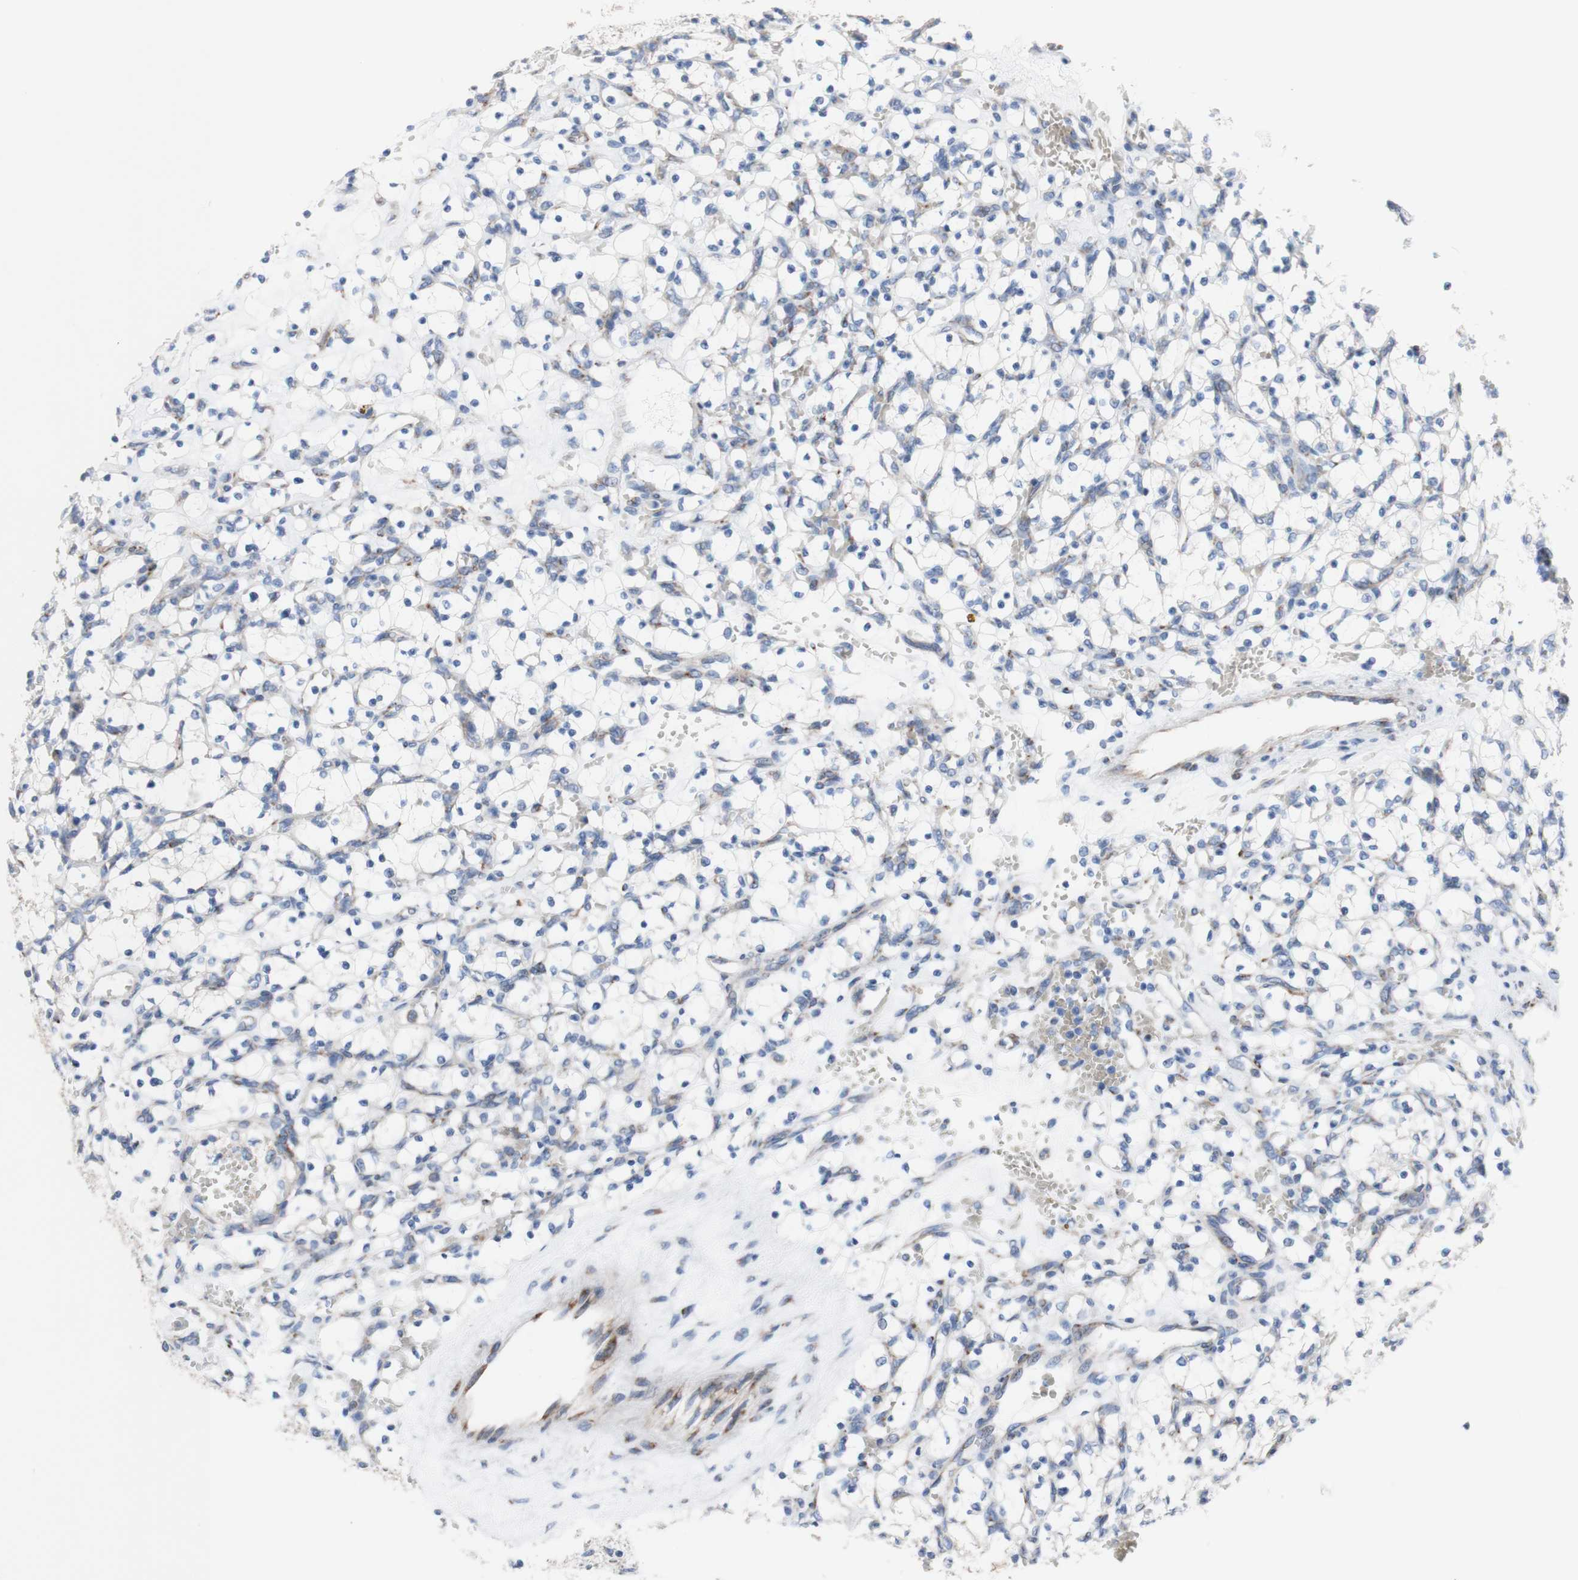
{"staining": {"intensity": "negative", "quantity": "none", "location": "none"}, "tissue": "renal cancer", "cell_type": "Tumor cells", "image_type": "cancer", "snomed": [{"axis": "morphology", "description": "Adenocarcinoma, NOS"}, {"axis": "topography", "description": "Kidney"}], "caption": "DAB (3,3'-diaminobenzidine) immunohistochemical staining of adenocarcinoma (renal) reveals no significant positivity in tumor cells.", "gene": "AGPAT5", "patient": {"sex": "female", "age": 69}}